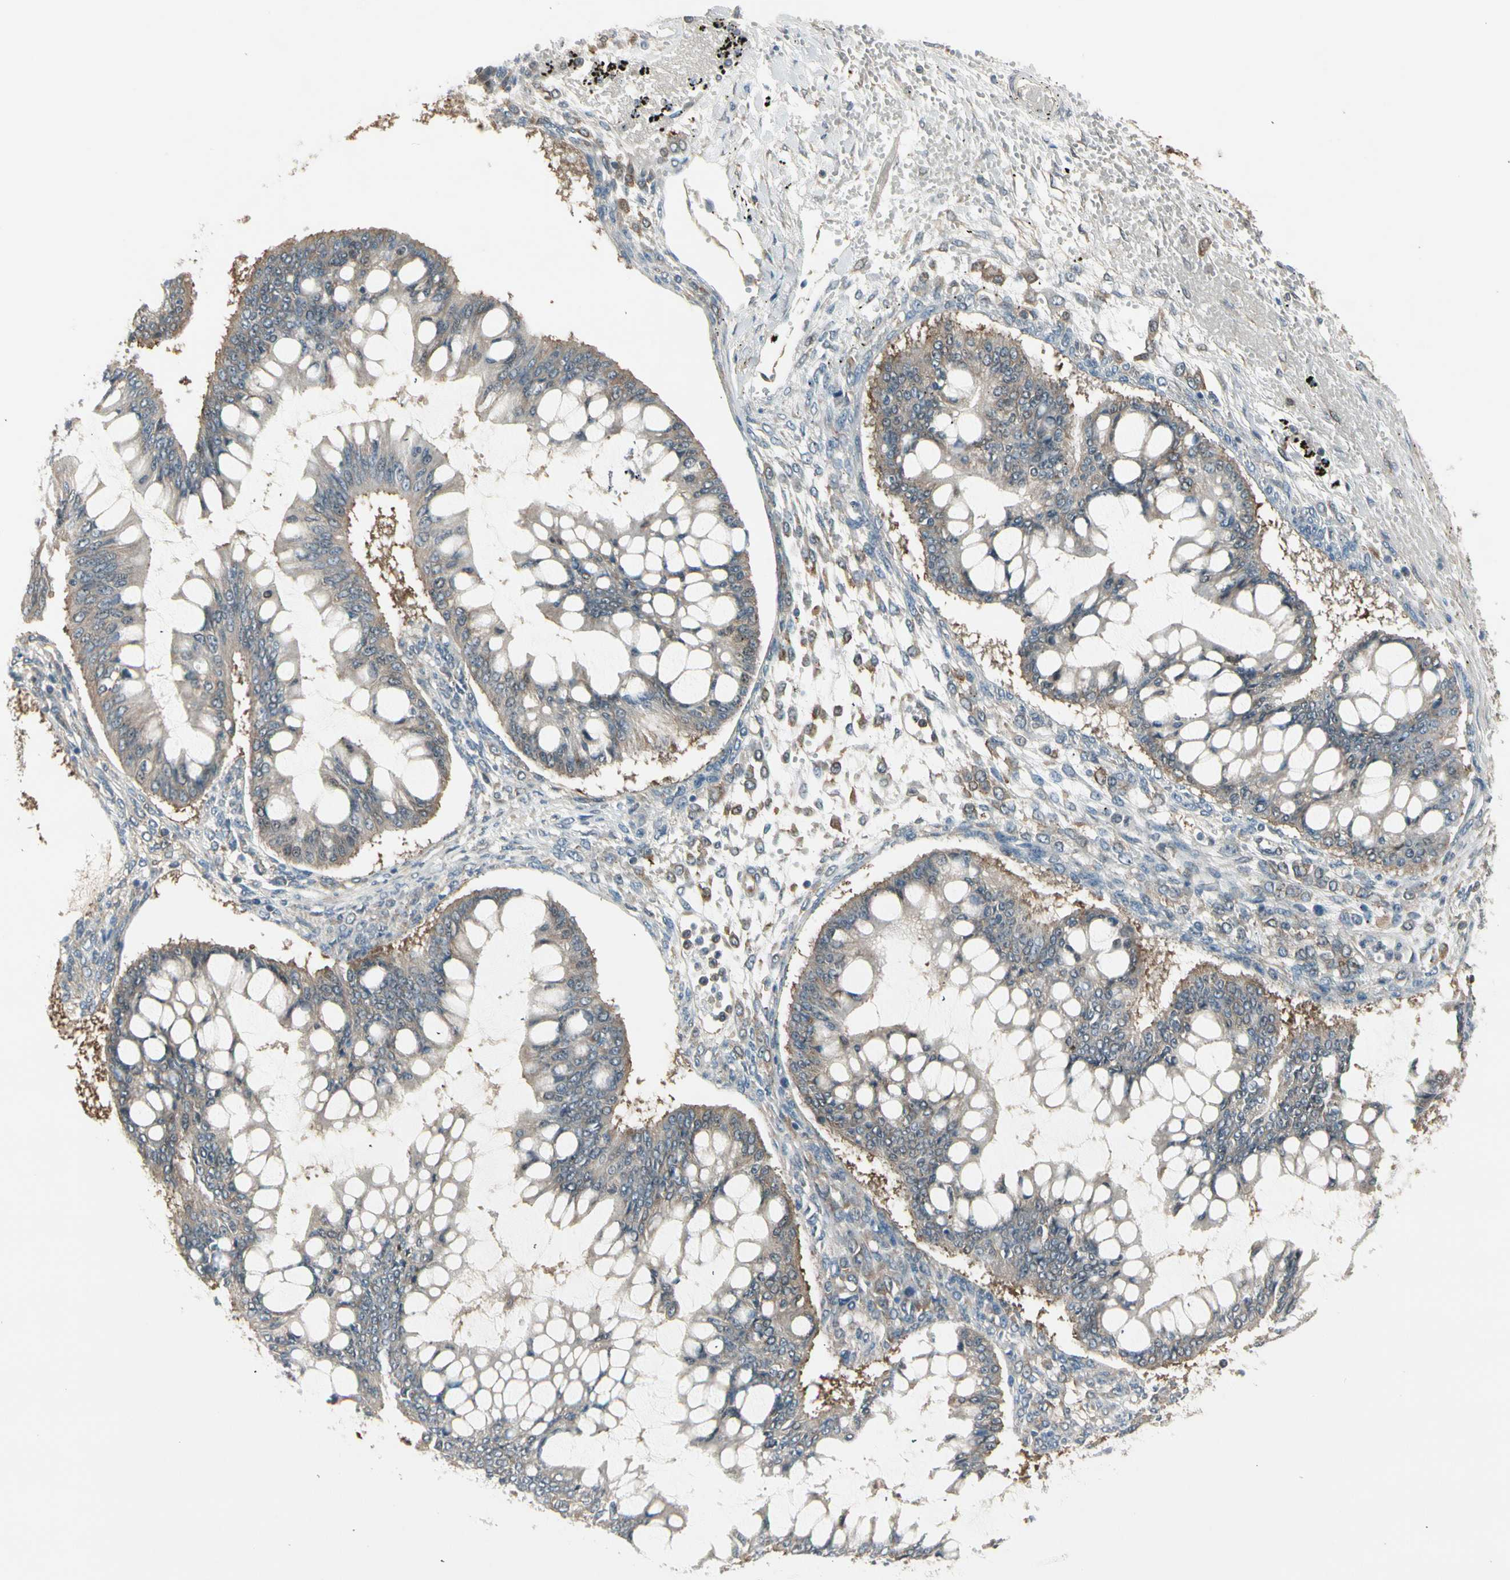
{"staining": {"intensity": "weak", "quantity": "<25%", "location": "cytoplasmic/membranous"}, "tissue": "ovarian cancer", "cell_type": "Tumor cells", "image_type": "cancer", "snomed": [{"axis": "morphology", "description": "Cystadenocarcinoma, mucinous, NOS"}, {"axis": "topography", "description": "Ovary"}], "caption": "An immunohistochemistry (IHC) micrograph of ovarian mucinous cystadenocarcinoma is shown. There is no staining in tumor cells of ovarian mucinous cystadenocarcinoma.", "gene": "OXSR1", "patient": {"sex": "female", "age": 73}}